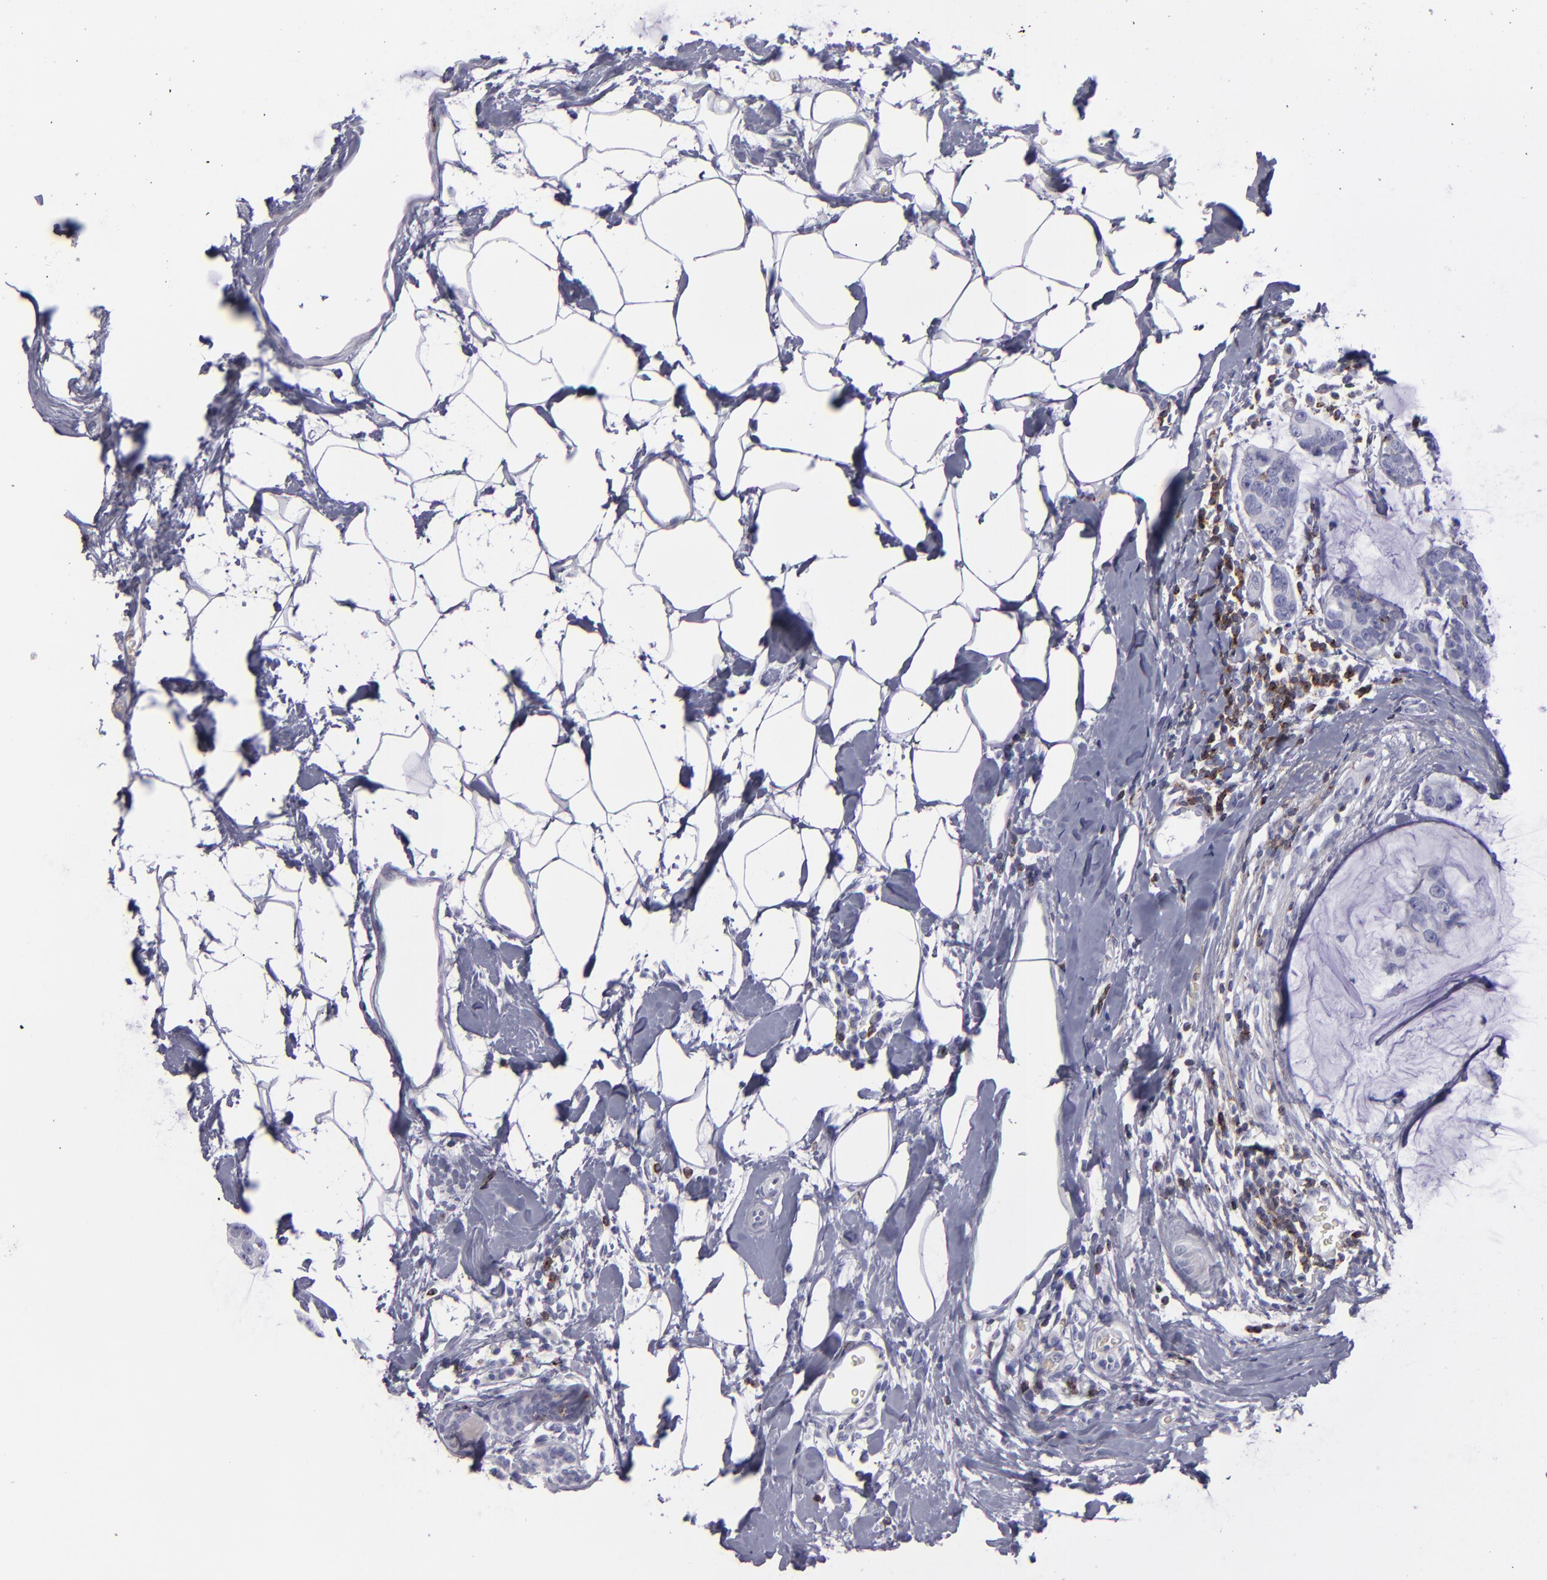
{"staining": {"intensity": "negative", "quantity": "none", "location": "none"}, "tissue": "breast cancer", "cell_type": "Tumor cells", "image_type": "cancer", "snomed": [{"axis": "morphology", "description": "Normal tissue, NOS"}, {"axis": "morphology", "description": "Duct carcinoma"}, {"axis": "topography", "description": "Breast"}], "caption": "IHC of human breast invasive ductal carcinoma shows no staining in tumor cells.", "gene": "CD2", "patient": {"sex": "female", "age": 50}}